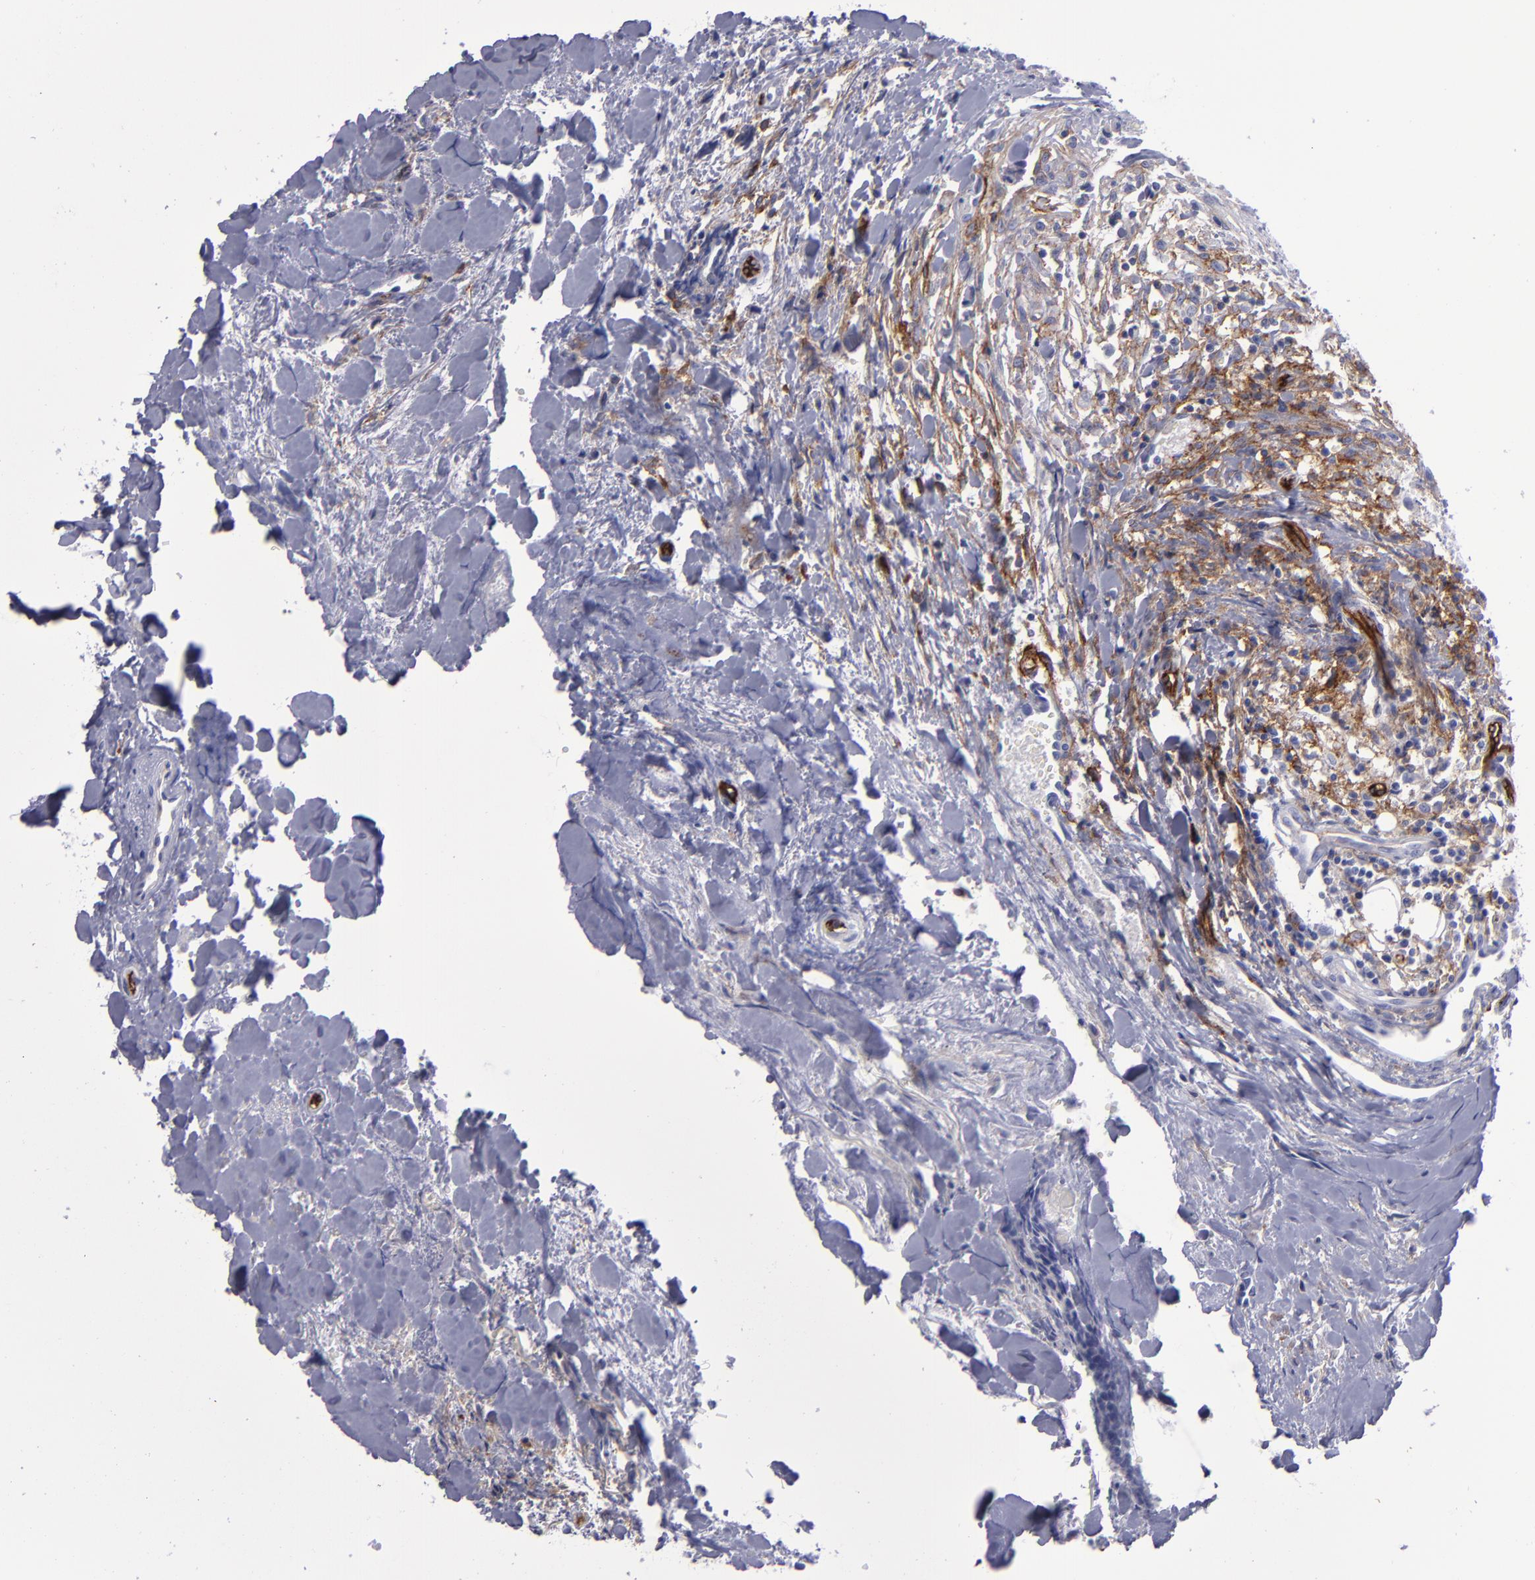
{"staining": {"intensity": "negative", "quantity": "none", "location": "none"}, "tissue": "head and neck cancer", "cell_type": "Tumor cells", "image_type": "cancer", "snomed": [{"axis": "morphology", "description": "Squamous cell carcinoma, NOS"}, {"axis": "topography", "description": "Salivary gland"}, {"axis": "topography", "description": "Head-Neck"}], "caption": "Head and neck squamous cell carcinoma was stained to show a protein in brown. There is no significant positivity in tumor cells.", "gene": "ACE", "patient": {"sex": "male", "age": 70}}